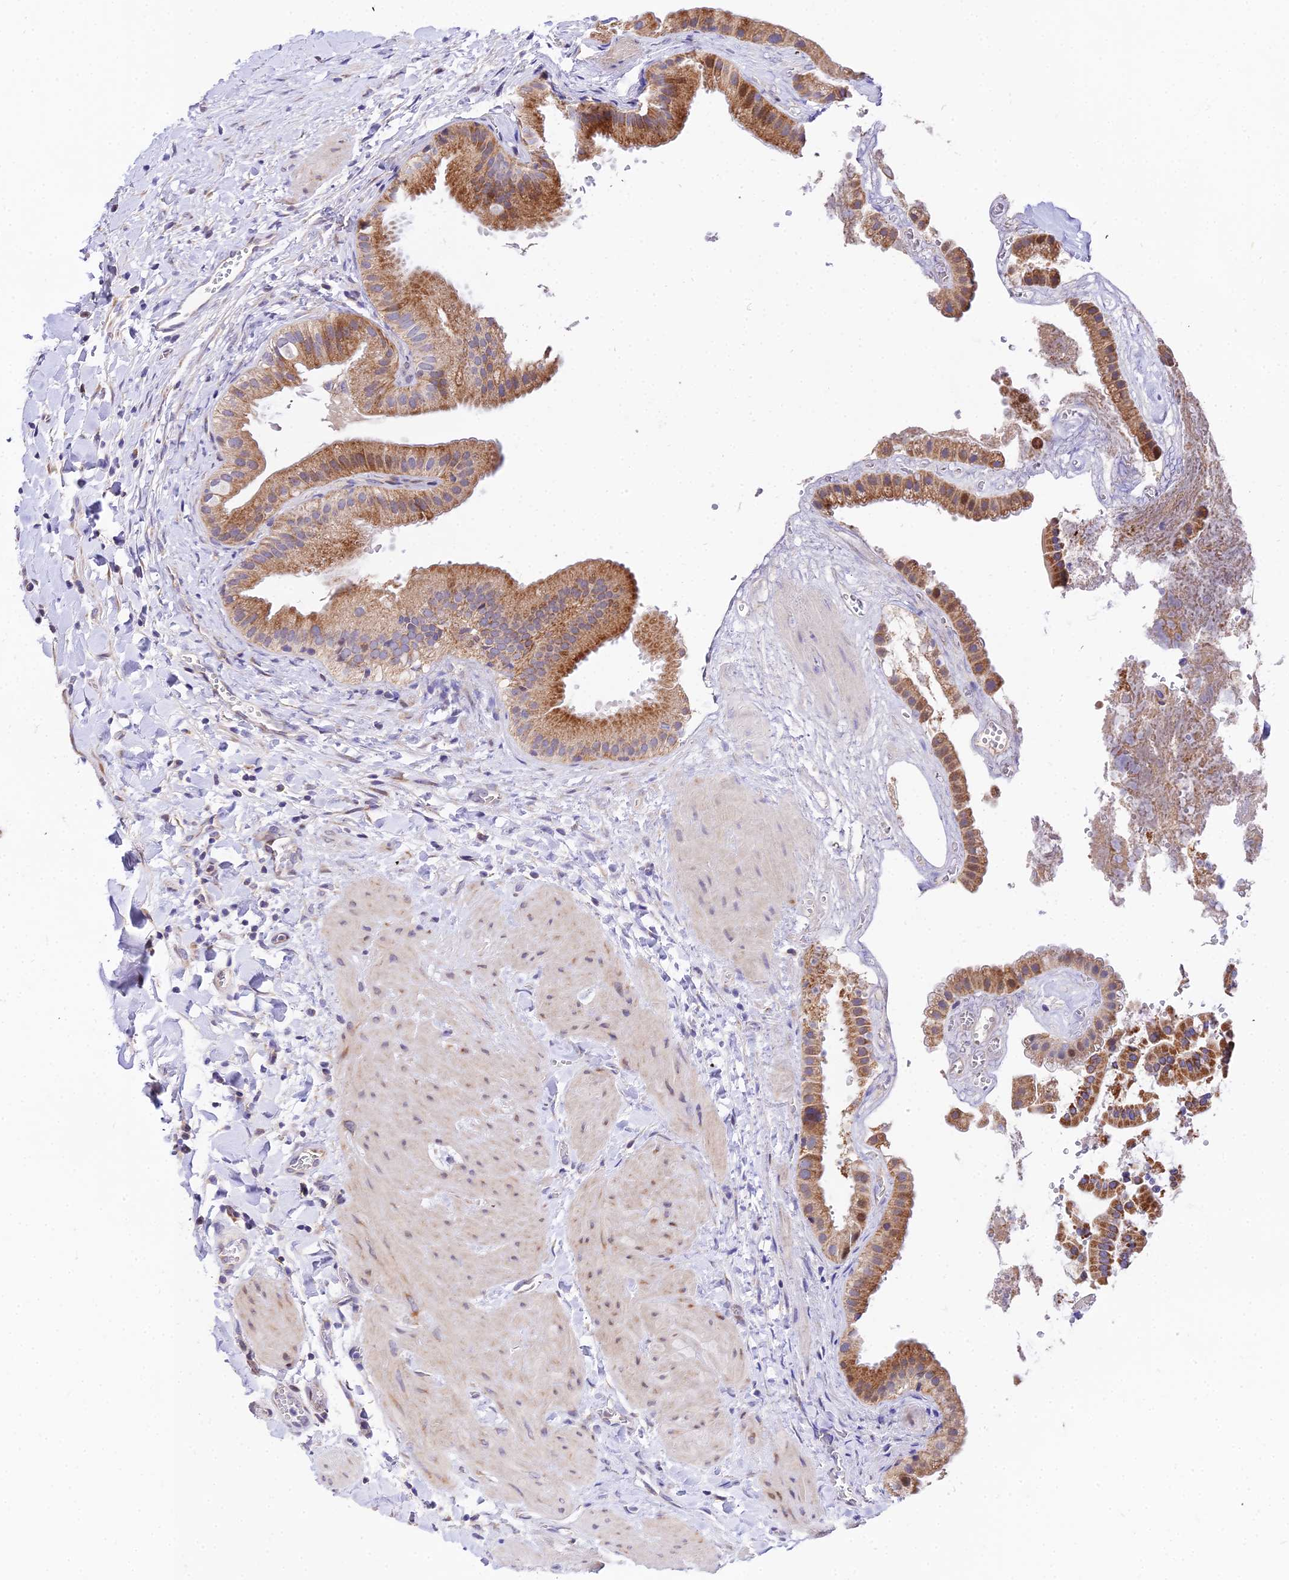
{"staining": {"intensity": "moderate", "quantity": ">75%", "location": "cytoplasmic/membranous"}, "tissue": "gallbladder", "cell_type": "Glandular cells", "image_type": "normal", "snomed": [{"axis": "morphology", "description": "Normal tissue, NOS"}, {"axis": "topography", "description": "Gallbladder"}], "caption": "Immunohistochemical staining of normal human gallbladder reveals moderate cytoplasmic/membranous protein expression in about >75% of glandular cells. (Brightfield microscopy of DAB IHC at high magnification).", "gene": "ATP5PB", "patient": {"sex": "male", "age": 55}}